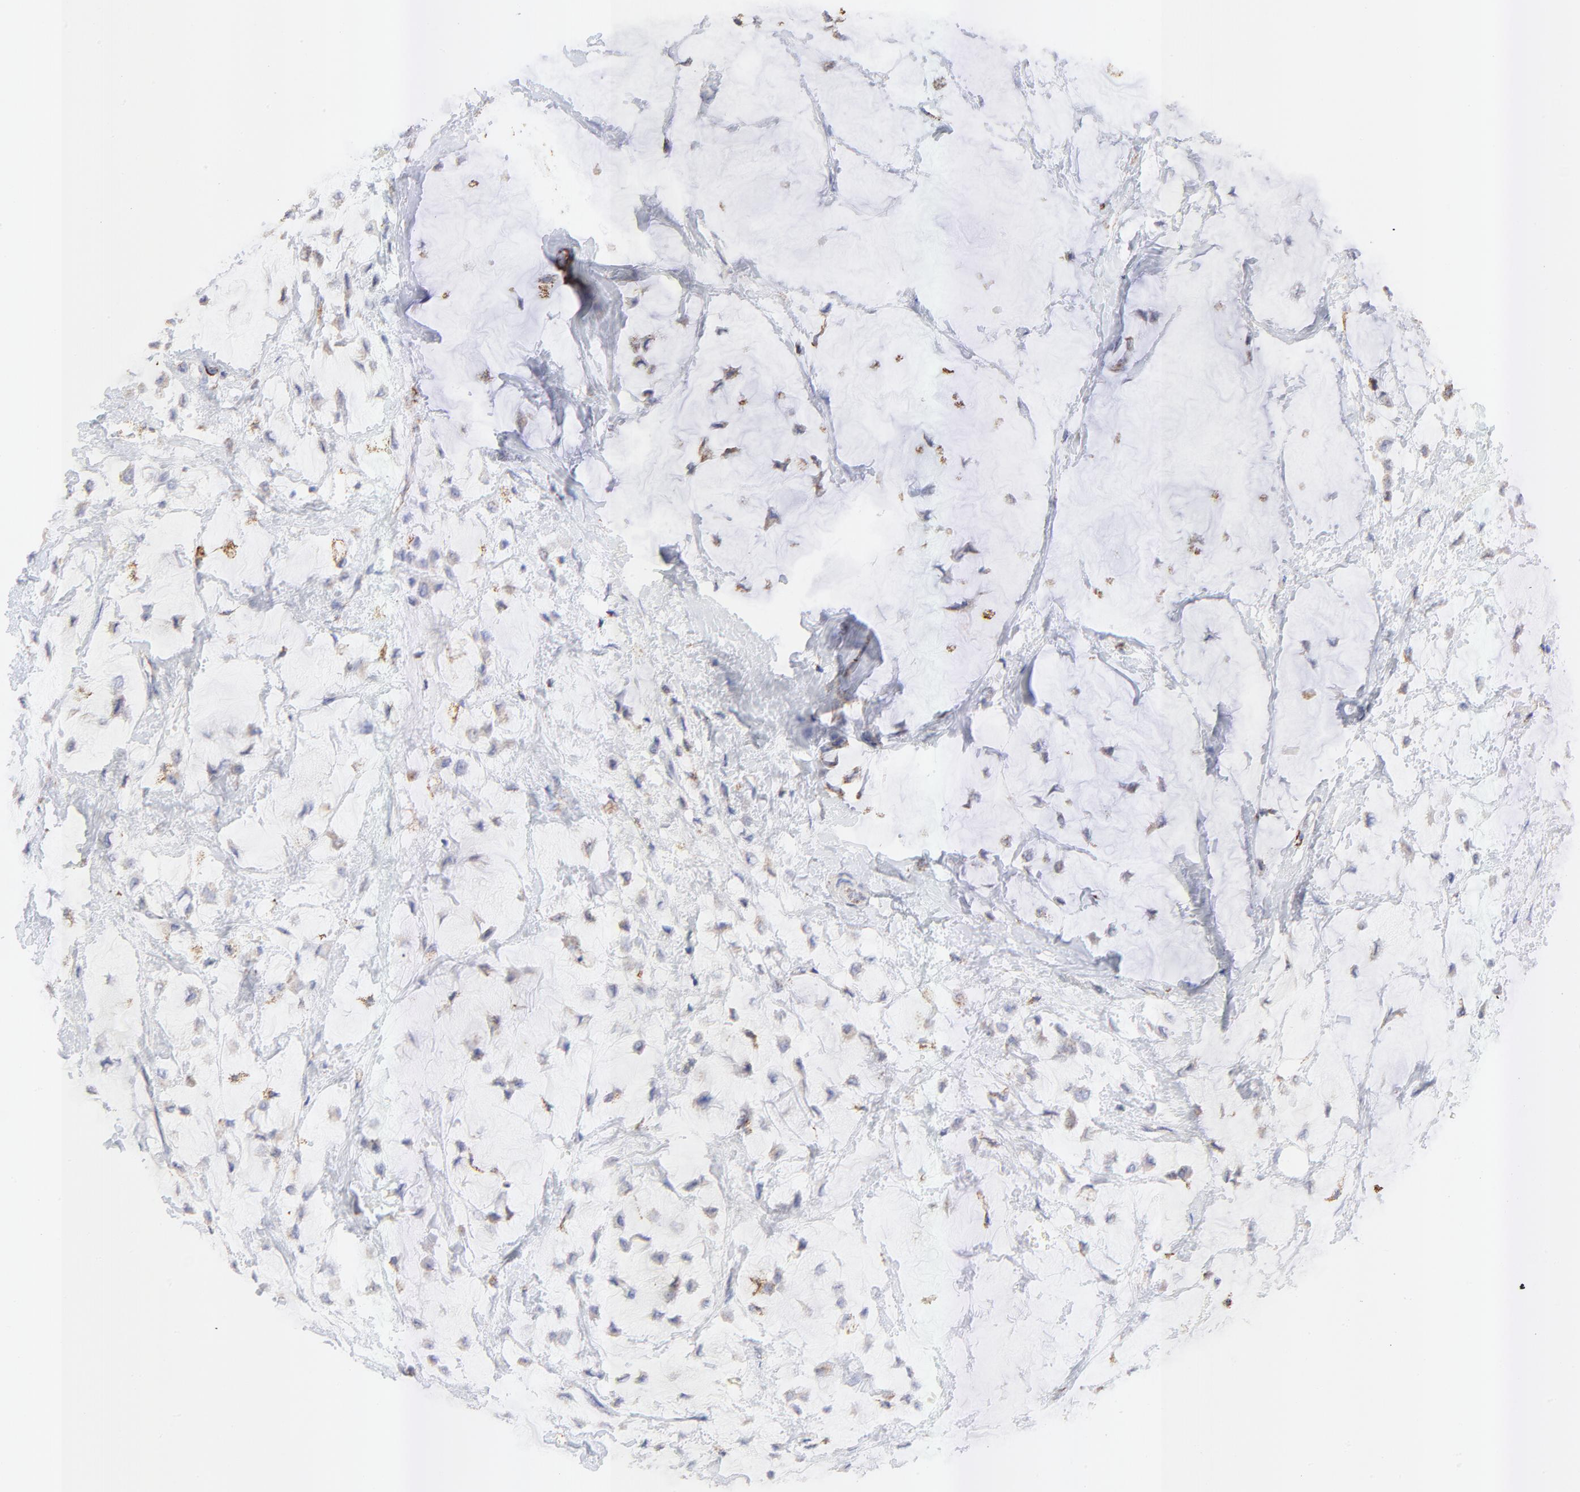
{"staining": {"intensity": "weak", "quantity": ">75%", "location": "cytoplasmic/membranous"}, "tissue": "breast cancer", "cell_type": "Tumor cells", "image_type": "cancer", "snomed": [{"axis": "morphology", "description": "Lobular carcinoma"}, {"axis": "topography", "description": "Breast"}], "caption": "Weak cytoplasmic/membranous staining is identified in approximately >75% of tumor cells in breast lobular carcinoma.", "gene": "COX4I1", "patient": {"sex": "female", "age": 85}}